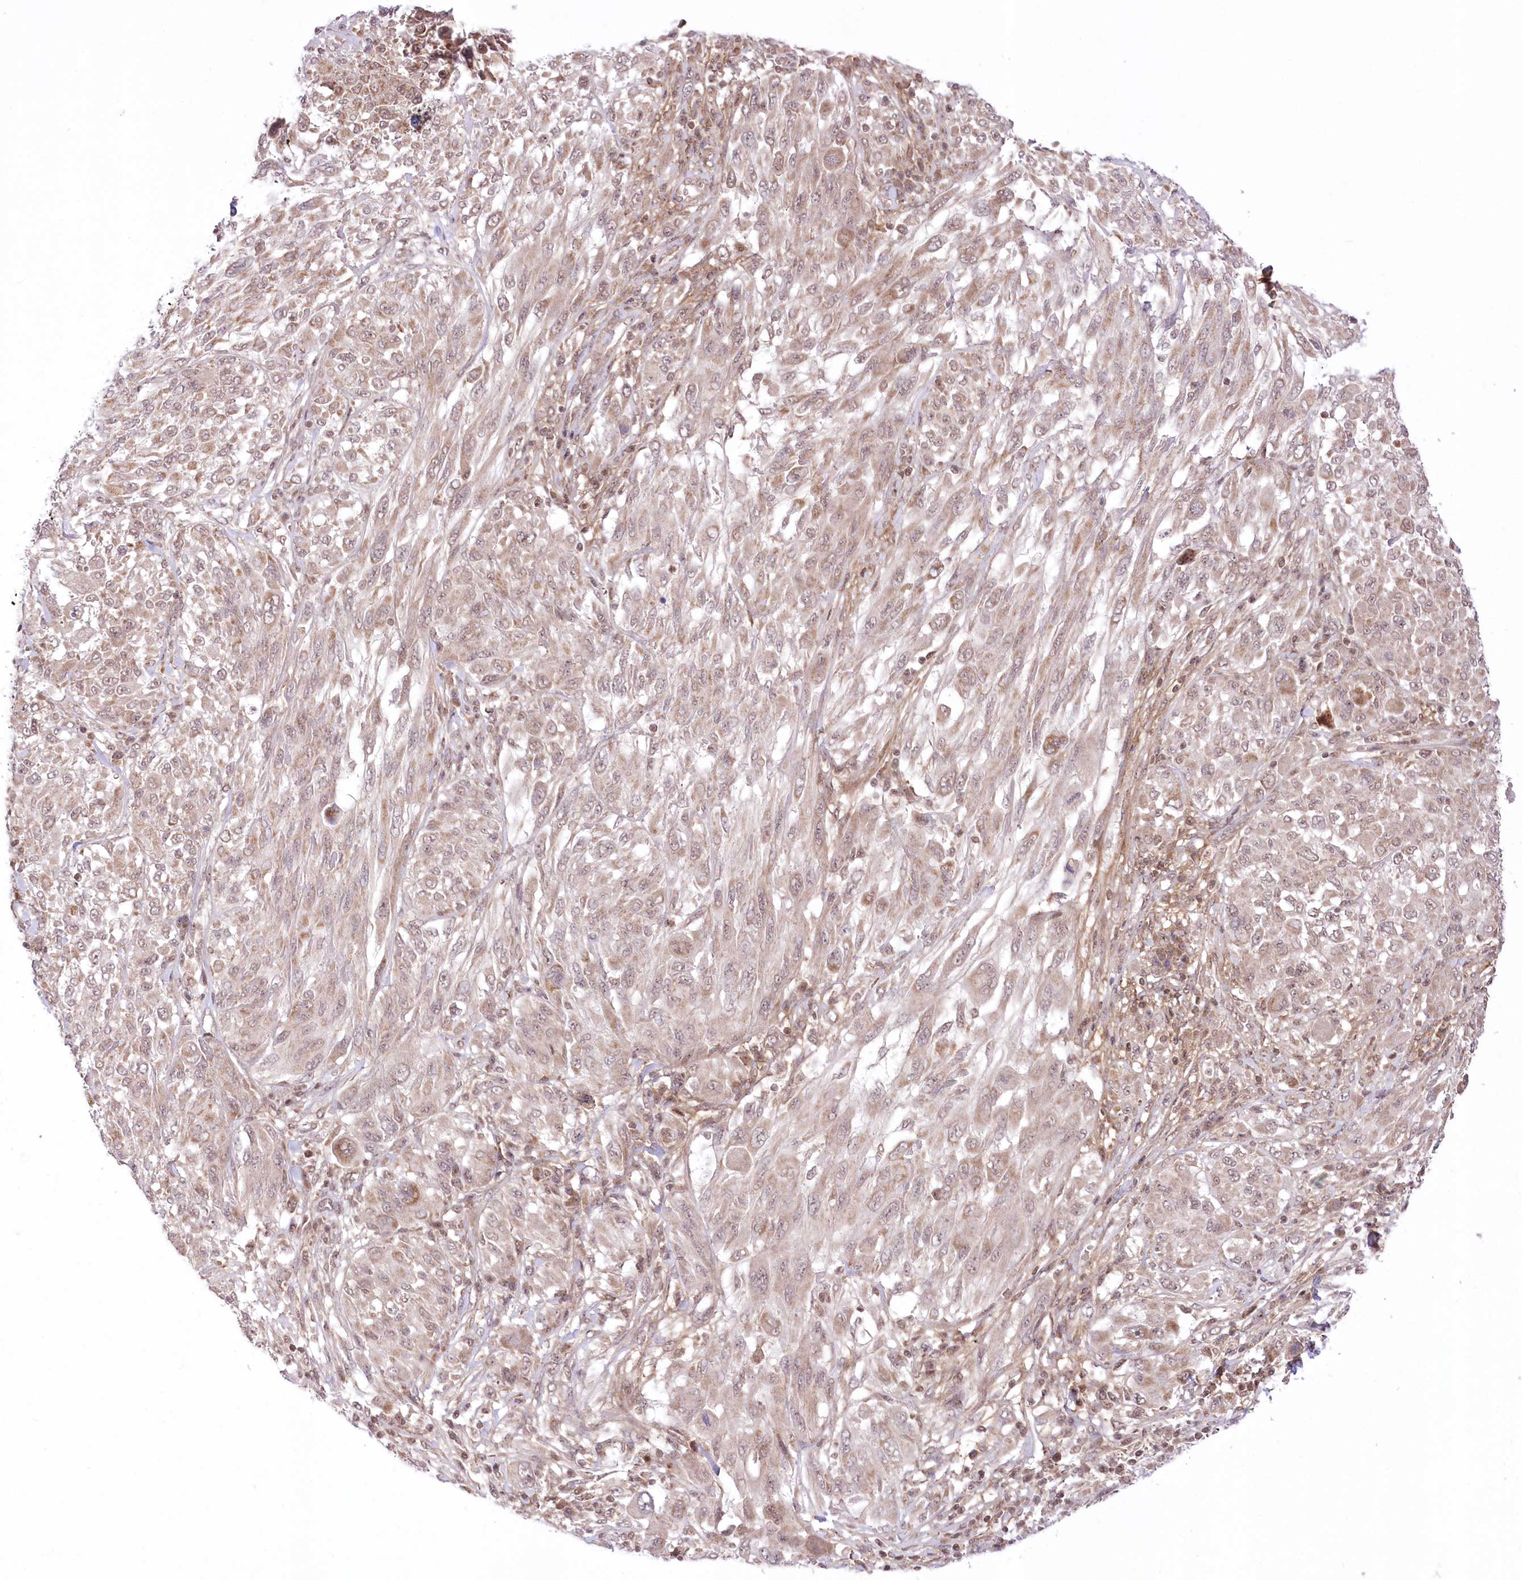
{"staining": {"intensity": "weak", "quantity": "25%-75%", "location": "cytoplasmic/membranous"}, "tissue": "melanoma", "cell_type": "Tumor cells", "image_type": "cancer", "snomed": [{"axis": "morphology", "description": "Malignant melanoma, NOS"}, {"axis": "topography", "description": "Skin"}], "caption": "Melanoma tissue shows weak cytoplasmic/membranous positivity in approximately 25%-75% of tumor cells", "gene": "ZMAT2", "patient": {"sex": "female", "age": 91}}